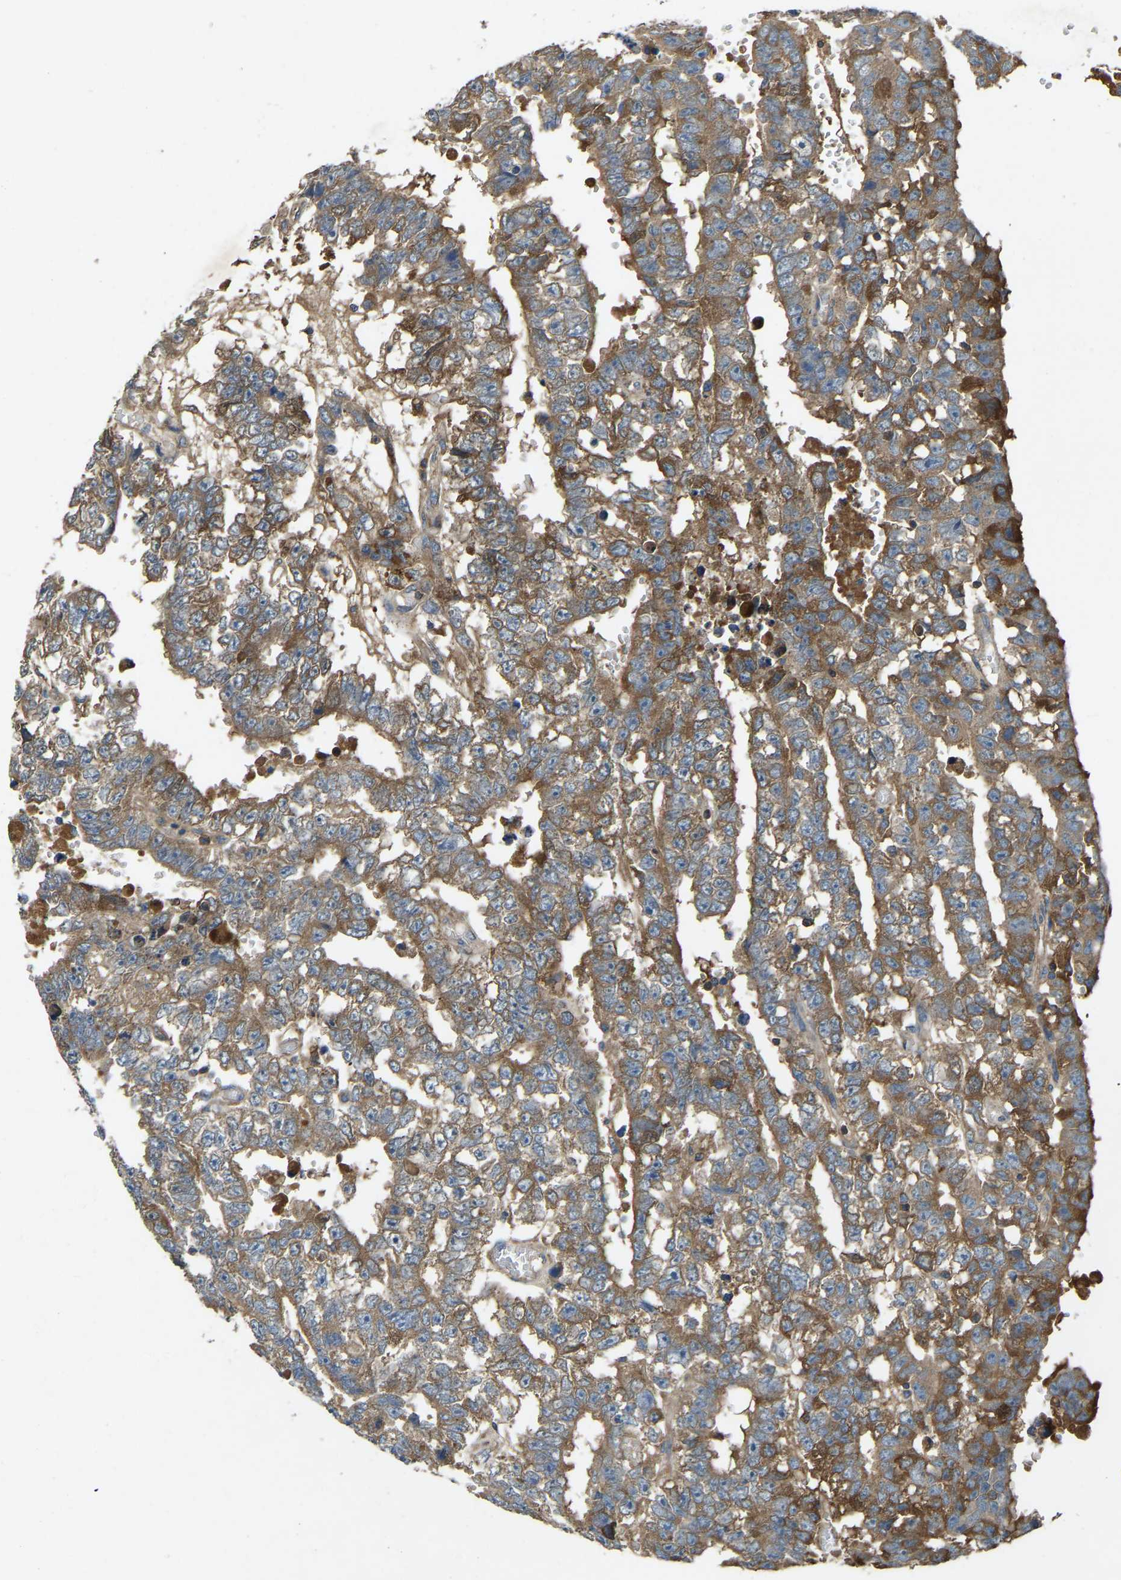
{"staining": {"intensity": "moderate", "quantity": ">75%", "location": "cytoplasmic/membranous"}, "tissue": "testis cancer", "cell_type": "Tumor cells", "image_type": "cancer", "snomed": [{"axis": "morphology", "description": "Carcinoma, Embryonal, NOS"}, {"axis": "topography", "description": "Testis"}], "caption": "Immunohistochemistry staining of testis cancer (embryonal carcinoma), which demonstrates medium levels of moderate cytoplasmic/membranous staining in approximately >75% of tumor cells indicating moderate cytoplasmic/membranous protein positivity. The staining was performed using DAB (3,3'-diaminobenzidine) (brown) for protein detection and nuclei were counterstained in hematoxylin (blue).", "gene": "ATP8B1", "patient": {"sex": "male", "age": 25}}